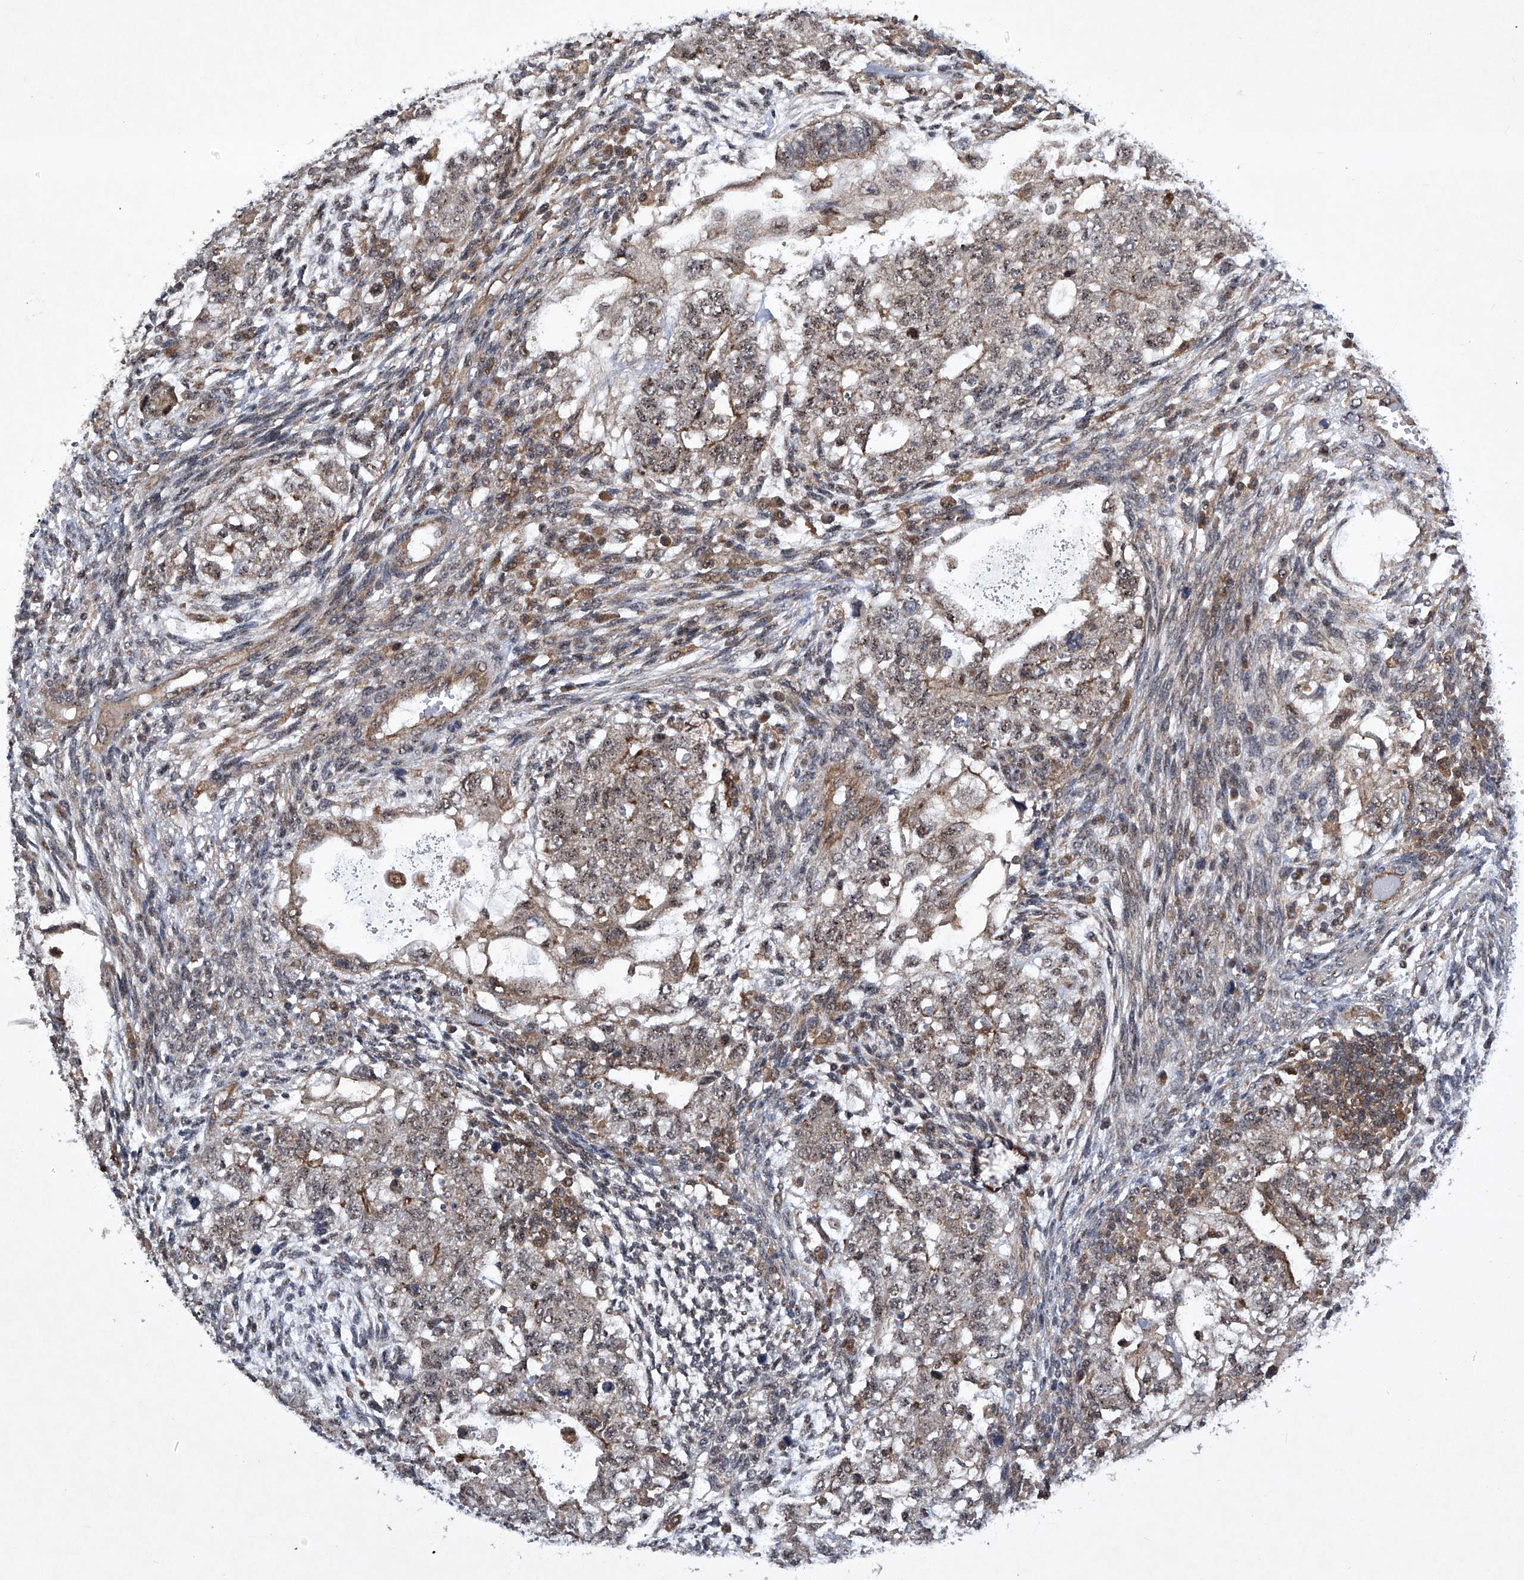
{"staining": {"intensity": "weak", "quantity": "<25%", "location": "nuclear"}, "tissue": "testis cancer", "cell_type": "Tumor cells", "image_type": "cancer", "snomed": [{"axis": "morphology", "description": "Normal tissue, NOS"}, {"axis": "morphology", "description": "Carcinoma, Embryonal, NOS"}, {"axis": "topography", "description": "Testis"}], "caption": "This is a image of immunohistochemistry (IHC) staining of testis cancer (embryonal carcinoma), which shows no staining in tumor cells.", "gene": "CISH", "patient": {"sex": "male", "age": 36}}